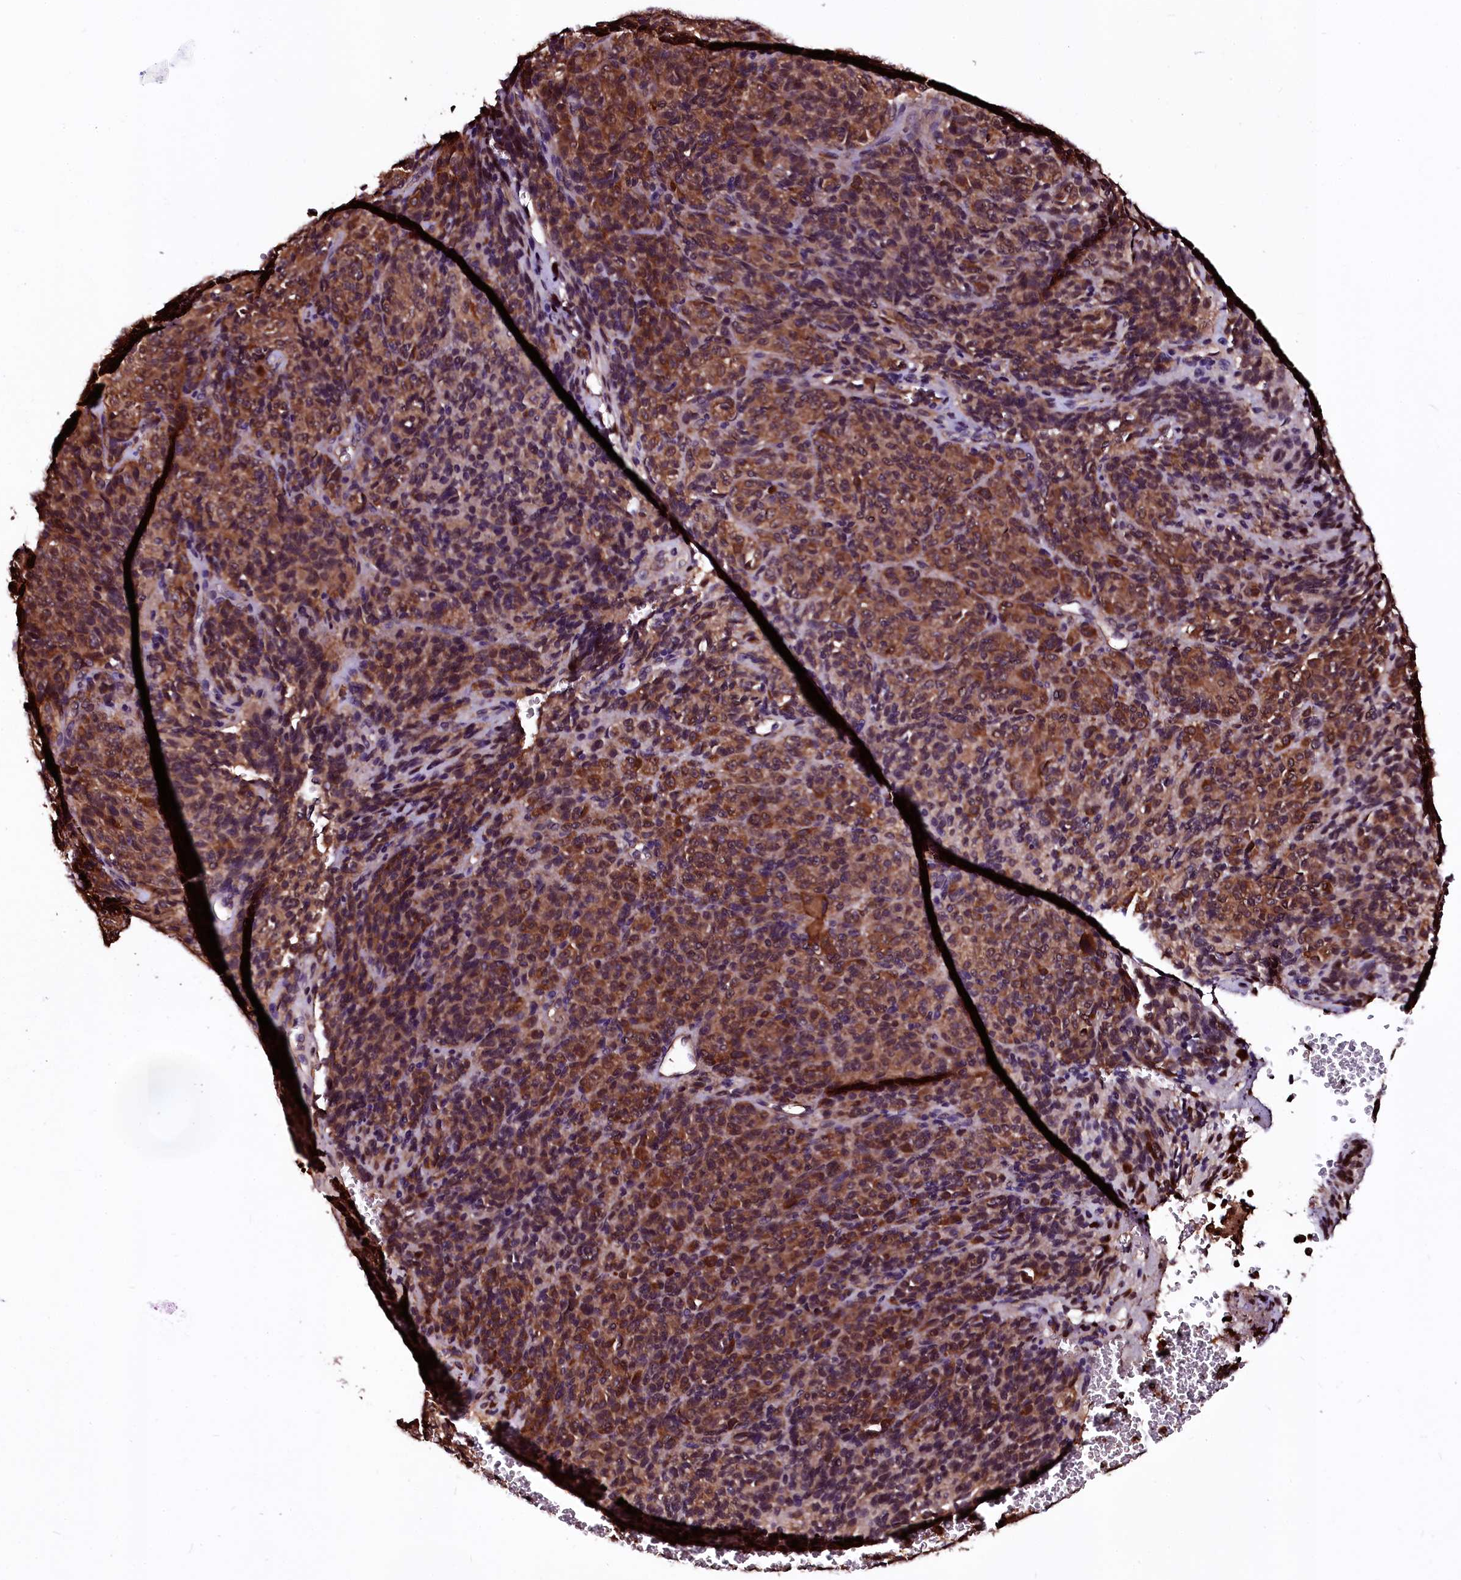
{"staining": {"intensity": "moderate", "quantity": ">75%", "location": "cytoplasmic/membranous"}, "tissue": "melanoma", "cell_type": "Tumor cells", "image_type": "cancer", "snomed": [{"axis": "morphology", "description": "Malignant melanoma, Metastatic site"}, {"axis": "topography", "description": "Brain"}], "caption": "Immunohistochemistry of malignant melanoma (metastatic site) exhibits medium levels of moderate cytoplasmic/membranous staining in about >75% of tumor cells. (Stains: DAB (3,3'-diaminobenzidine) in brown, nuclei in blue, Microscopy: brightfield microscopy at high magnification).", "gene": "N4BP1", "patient": {"sex": "female", "age": 56}}